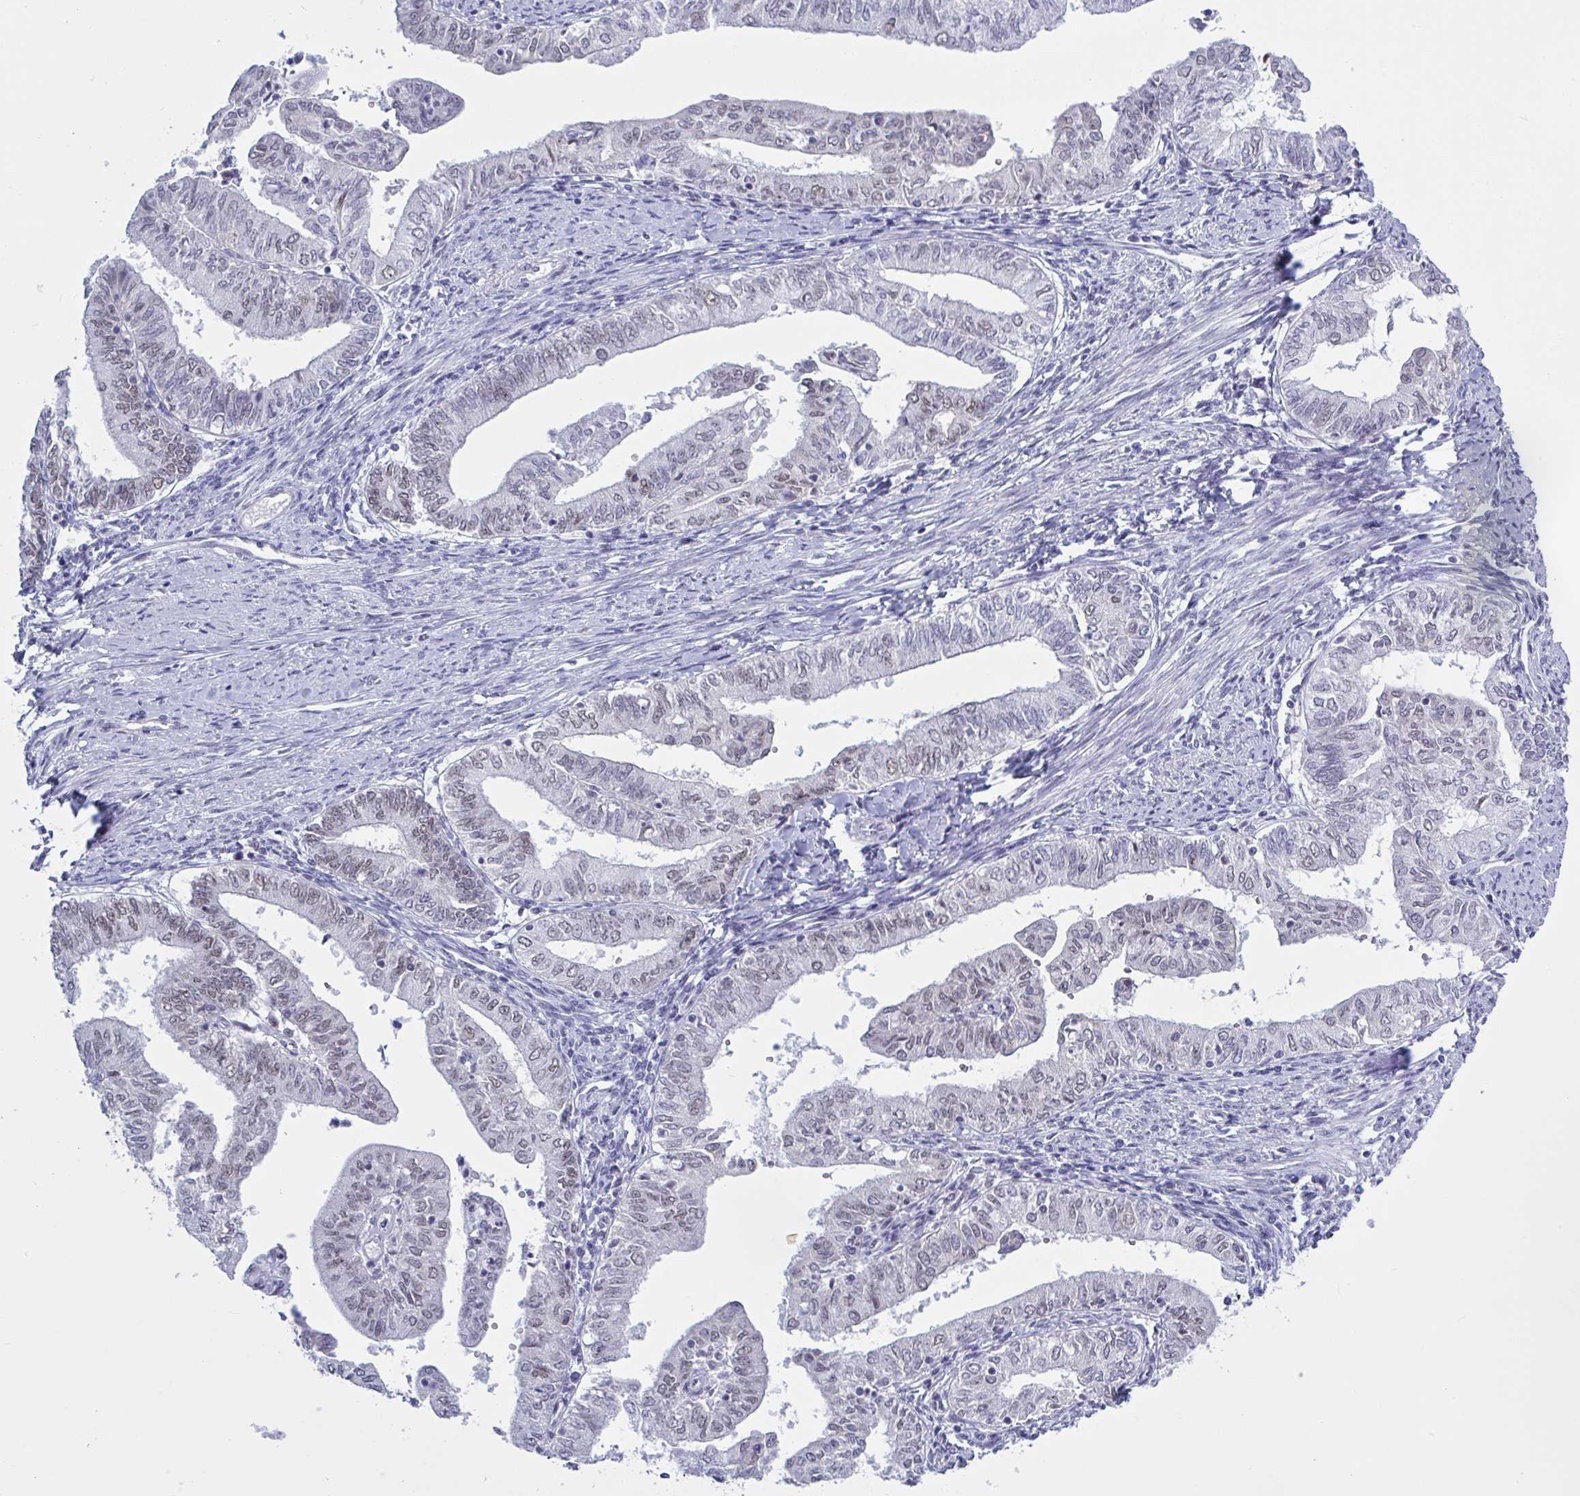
{"staining": {"intensity": "weak", "quantity": "<25%", "location": "nuclear"}, "tissue": "endometrial cancer", "cell_type": "Tumor cells", "image_type": "cancer", "snomed": [{"axis": "morphology", "description": "Adenocarcinoma, NOS"}, {"axis": "topography", "description": "Endometrium"}], "caption": "An IHC histopathology image of endometrial cancer (adenocarcinoma) is shown. There is no staining in tumor cells of endometrial cancer (adenocarcinoma).", "gene": "PPP1R10", "patient": {"sex": "female", "age": 66}}